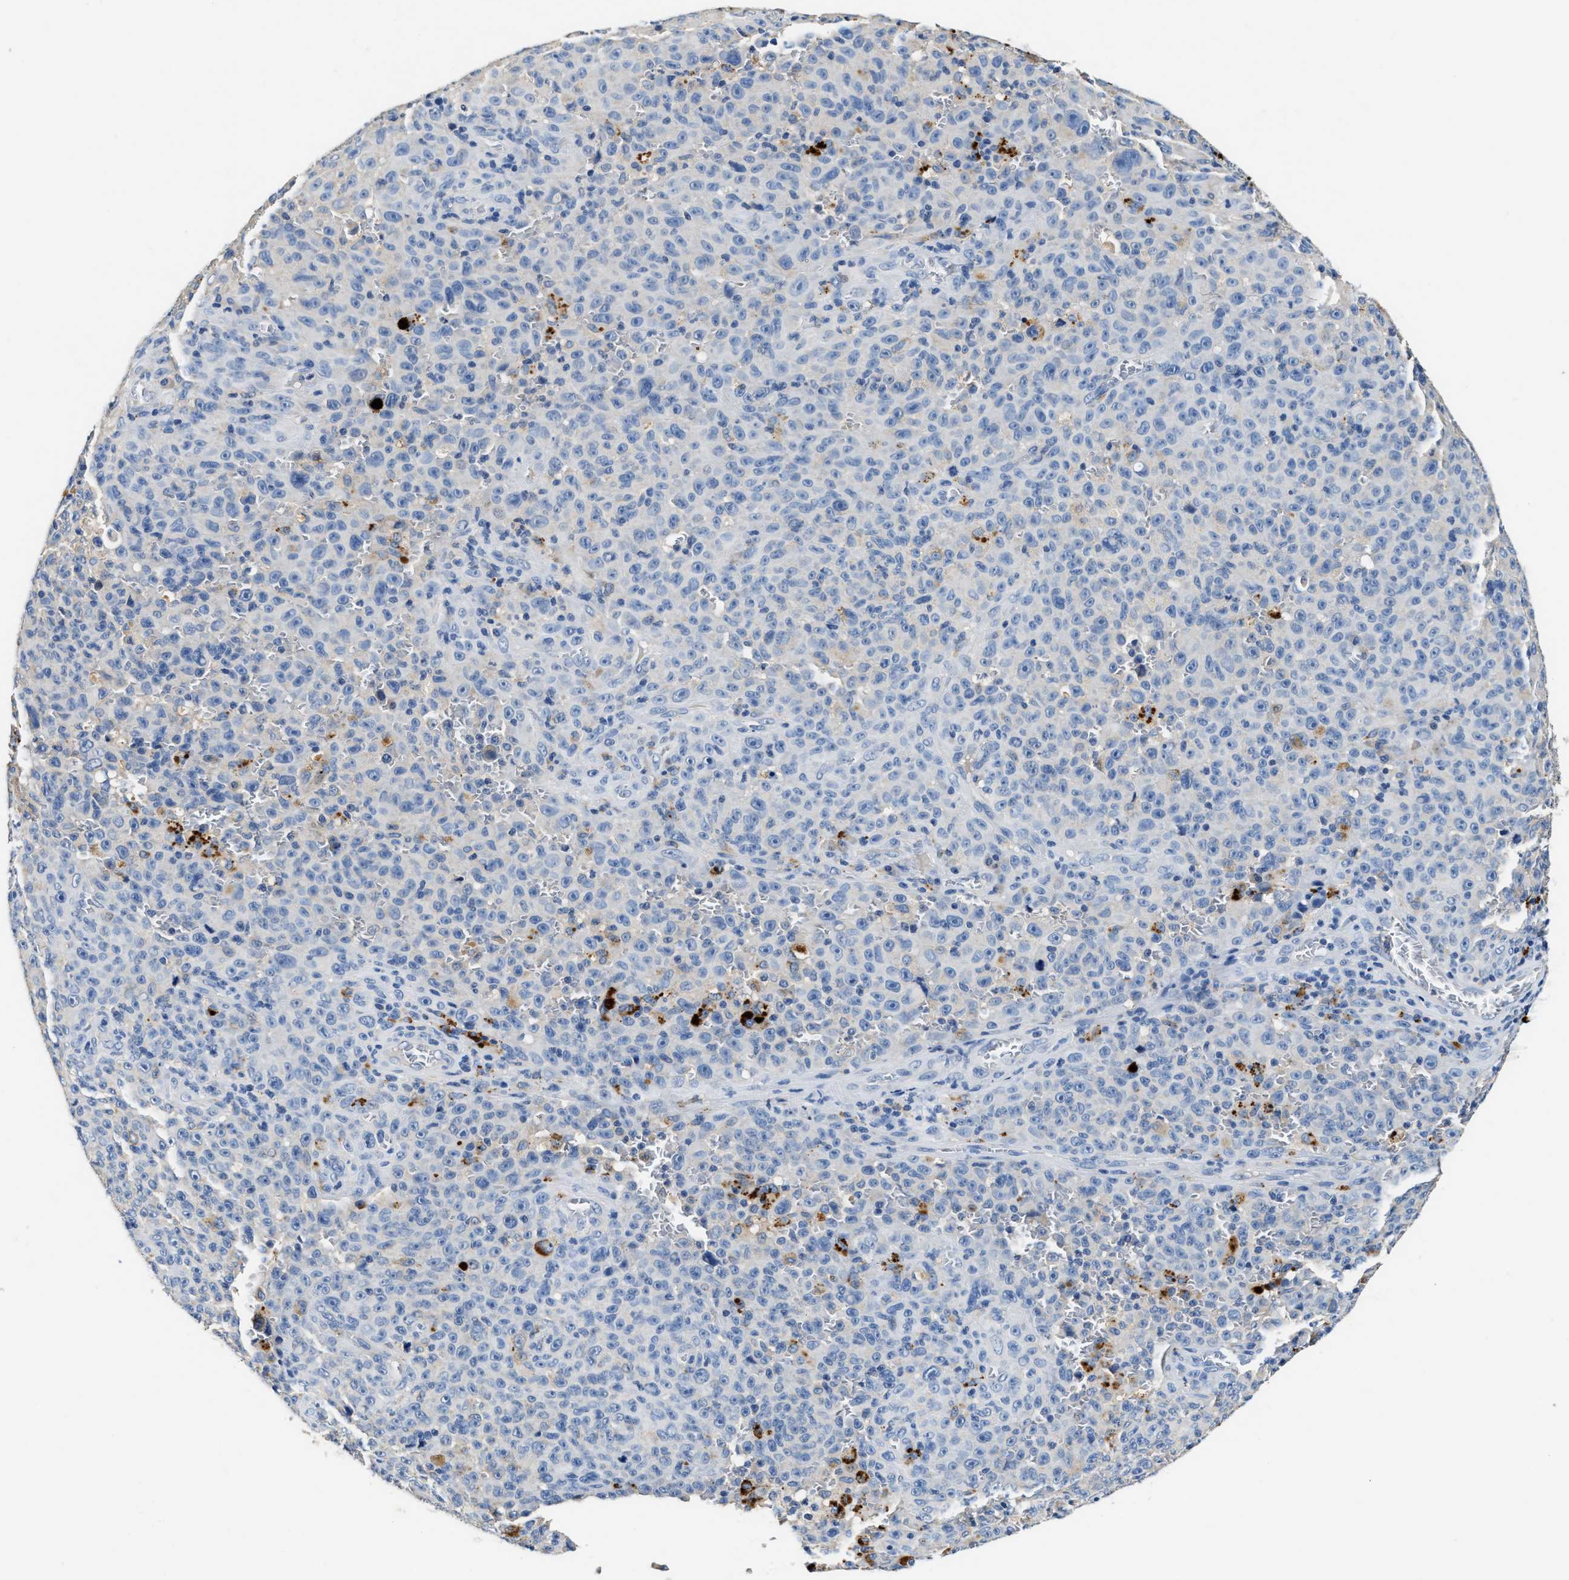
{"staining": {"intensity": "negative", "quantity": "none", "location": "none"}, "tissue": "melanoma", "cell_type": "Tumor cells", "image_type": "cancer", "snomed": [{"axis": "morphology", "description": "Malignant melanoma, NOS"}, {"axis": "topography", "description": "Skin"}], "caption": "Tumor cells show no significant positivity in melanoma.", "gene": "SLCO2B1", "patient": {"sex": "female", "age": 82}}